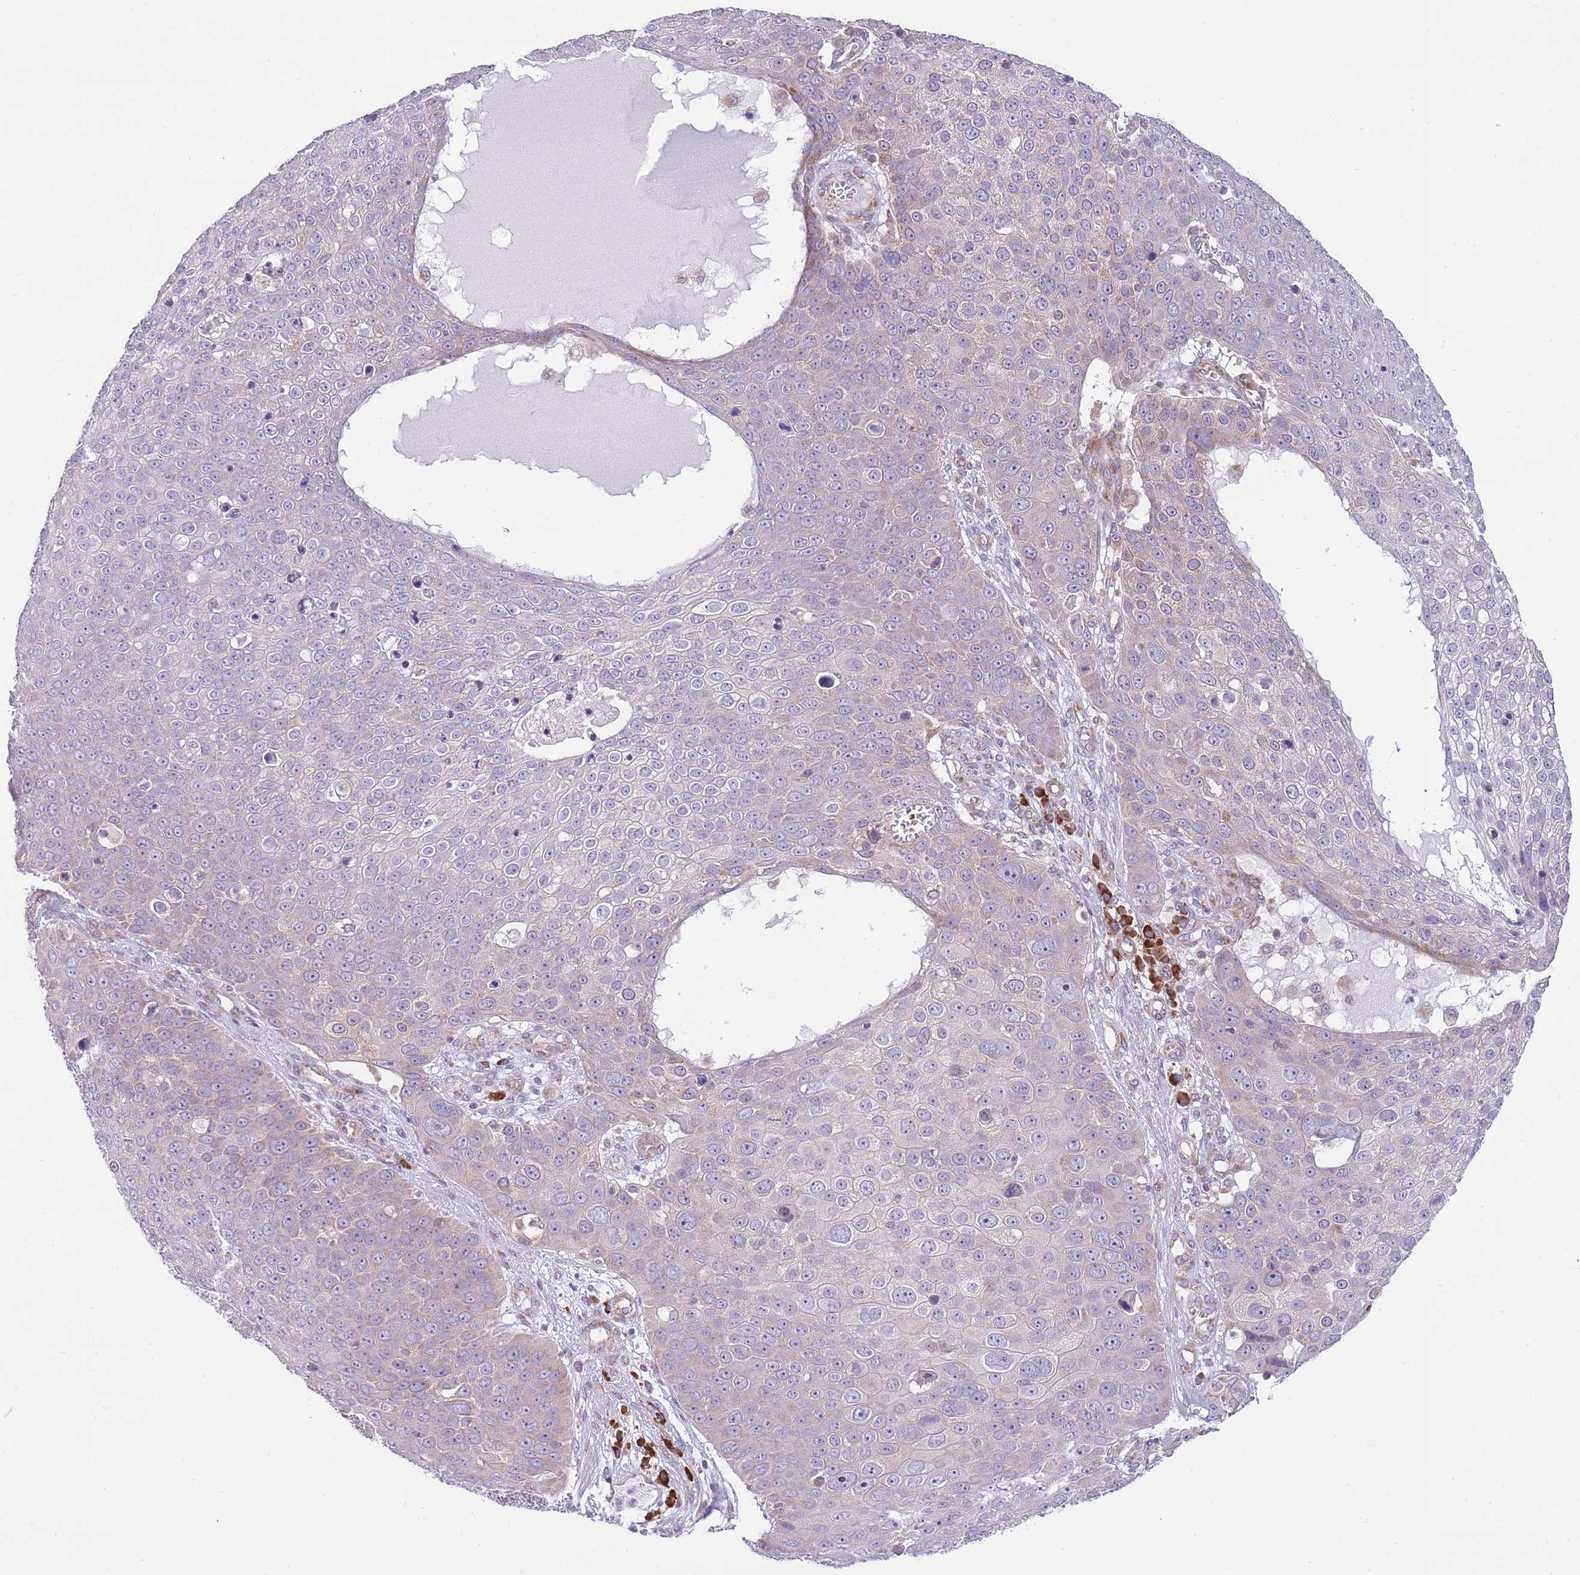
{"staining": {"intensity": "negative", "quantity": "none", "location": "none"}, "tissue": "skin cancer", "cell_type": "Tumor cells", "image_type": "cancer", "snomed": [{"axis": "morphology", "description": "Squamous cell carcinoma, NOS"}, {"axis": "topography", "description": "Skin"}], "caption": "The histopathology image shows no staining of tumor cells in squamous cell carcinoma (skin).", "gene": "DAND5", "patient": {"sex": "male", "age": 71}}